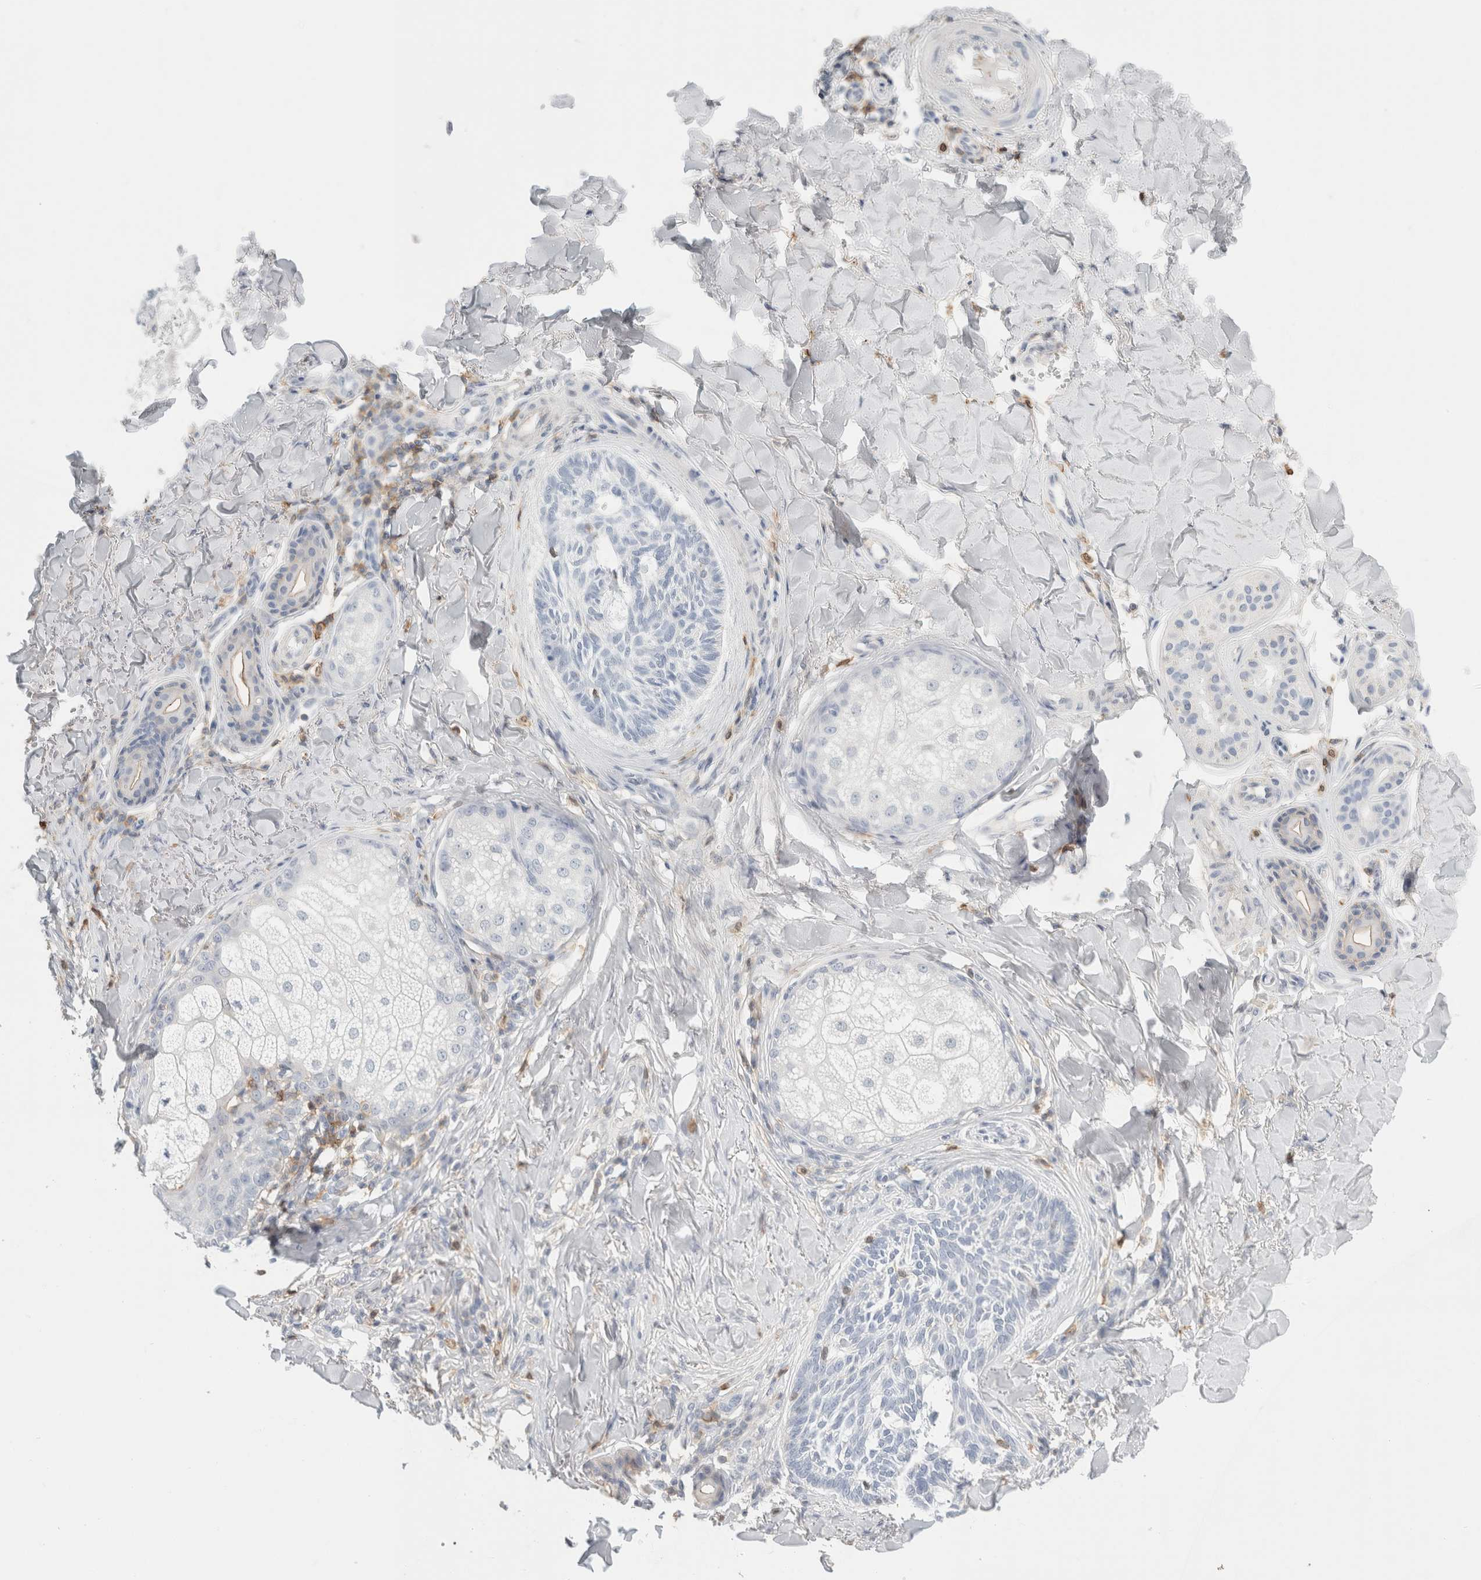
{"staining": {"intensity": "negative", "quantity": "none", "location": "none"}, "tissue": "skin cancer", "cell_type": "Tumor cells", "image_type": "cancer", "snomed": [{"axis": "morphology", "description": "Basal cell carcinoma"}, {"axis": "topography", "description": "Skin"}], "caption": "Skin cancer (basal cell carcinoma) stained for a protein using IHC demonstrates no positivity tumor cells.", "gene": "P2RY2", "patient": {"sex": "male", "age": 43}}